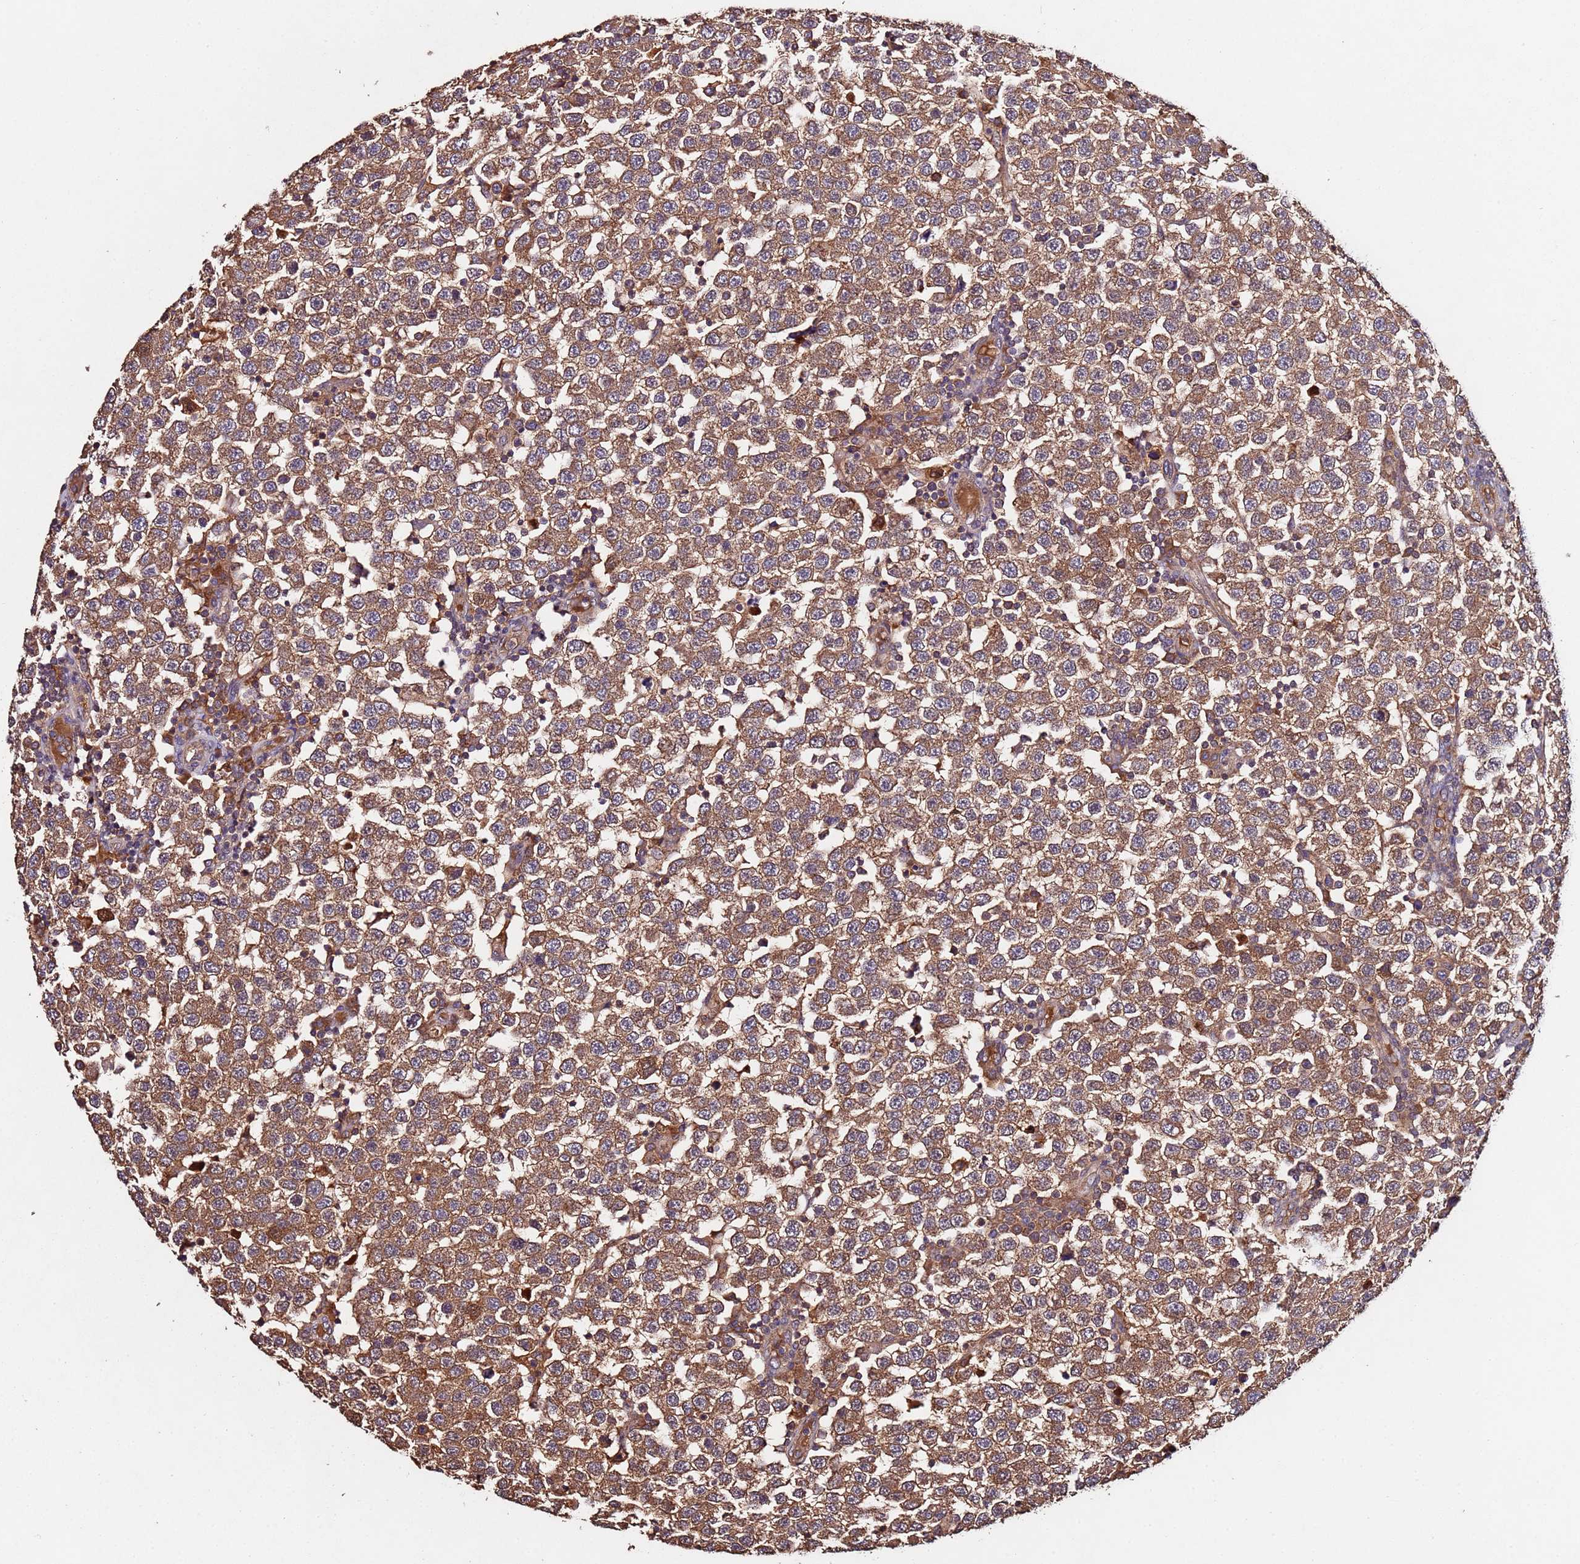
{"staining": {"intensity": "moderate", "quantity": ">75%", "location": "cytoplasmic/membranous"}, "tissue": "testis cancer", "cell_type": "Tumor cells", "image_type": "cancer", "snomed": [{"axis": "morphology", "description": "Seminoma, NOS"}, {"axis": "topography", "description": "Testis"}], "caption": "Tumor cells show medium levels of moderate cytoplasmic/membranous expression in approximately >75% of cells in testis cancer (seminoma). (IHC, brightfield microscopy, high magnification).", "gene": "RPS15A", "patient": {"sex": "male", "age": 34}}